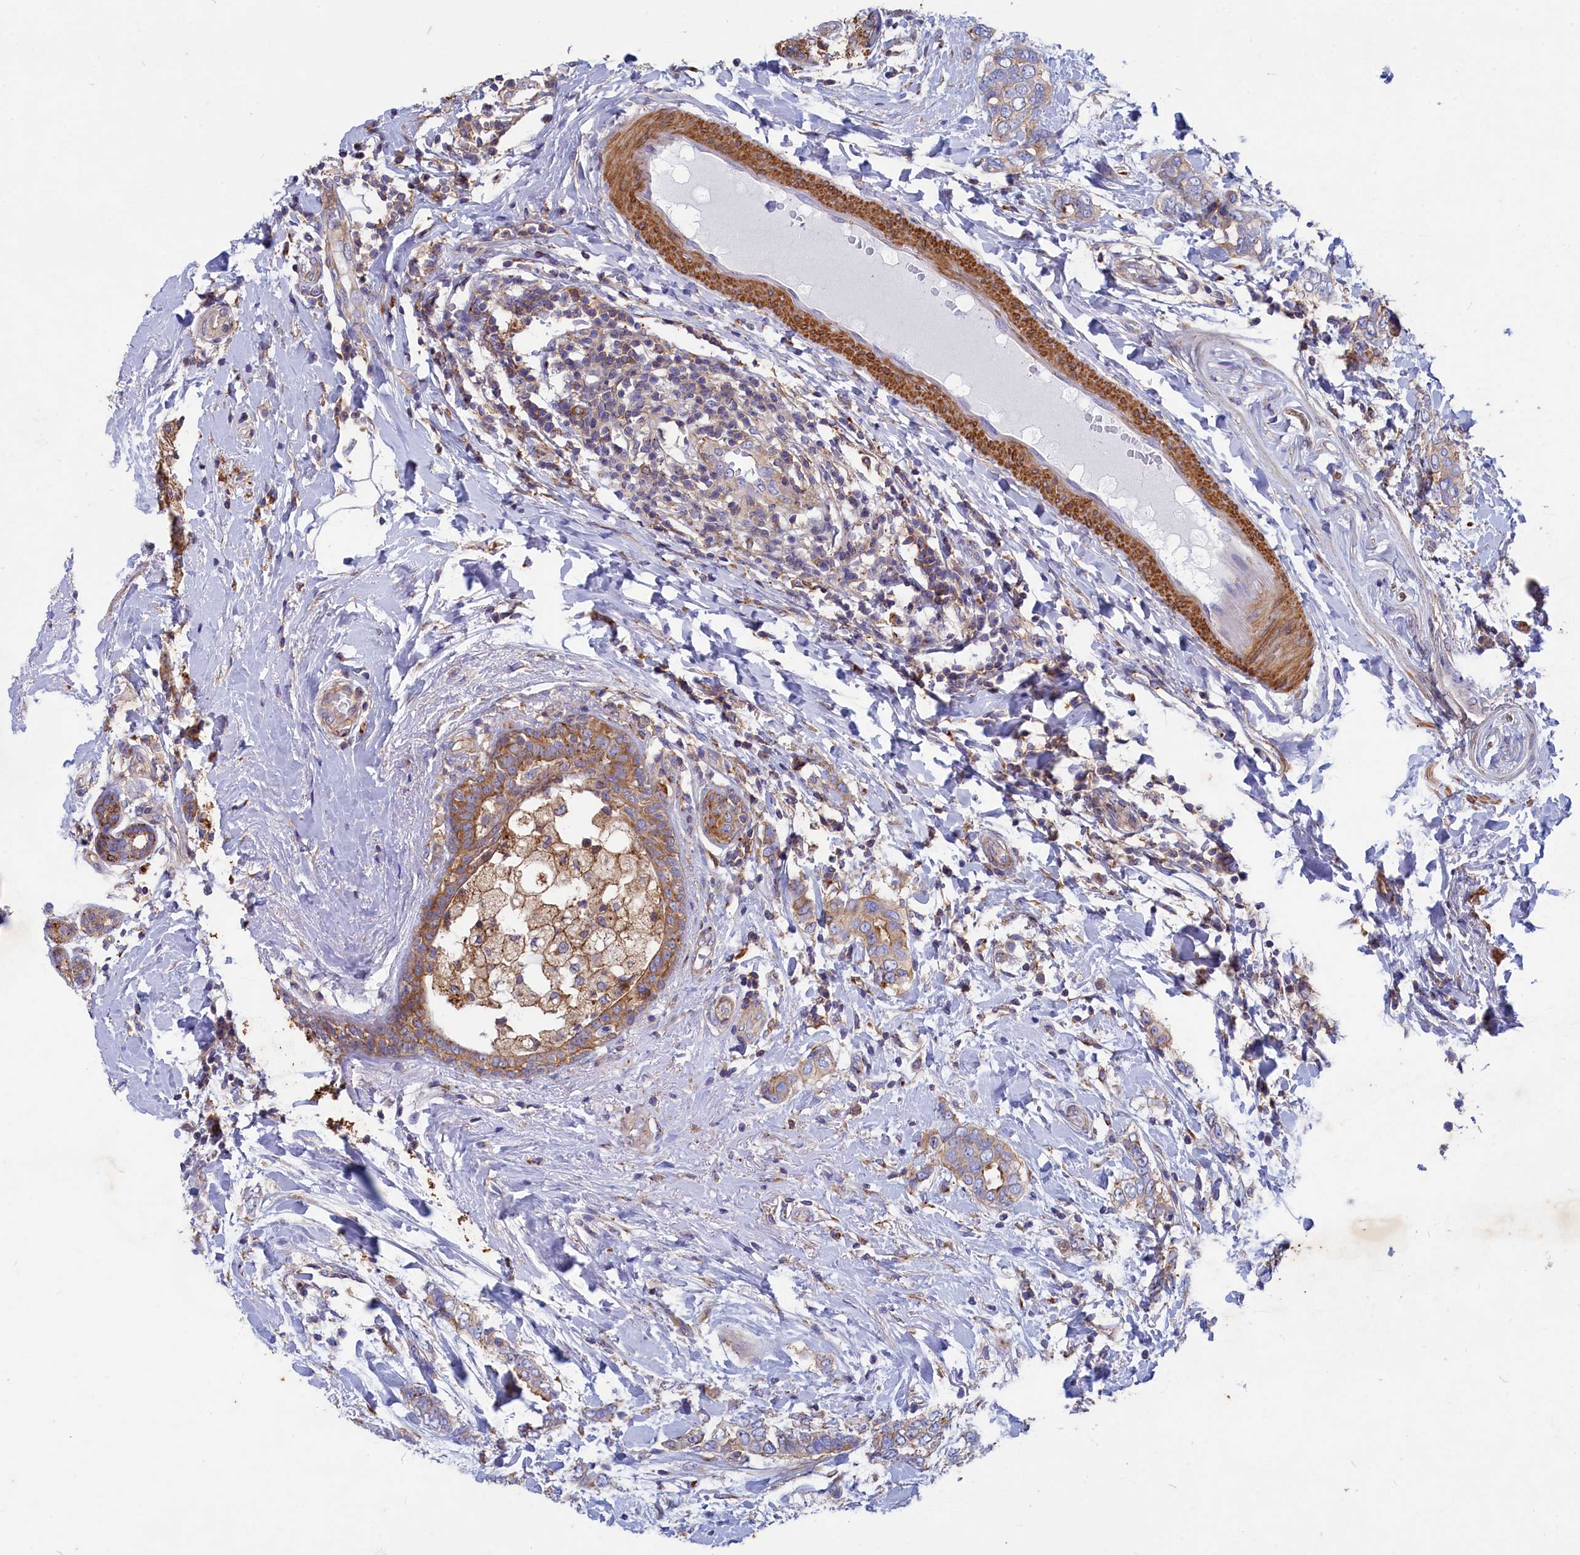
{"staining": {"intensity": "weak", "quantity": ">75%", "location": "cytoplasmic/membranous"}, "tissue": "breast cancer", "cell_type": "Tumor cells", "image_type": "cancer", "snomed": [{"axis": "morphology", "description": "Lobular carcinoma"}, {"axis": "topography", "description": "Breast"}], "caption": "Breast cancer tissue demonstrates weak cytoplasmic/membranous positivity in about >75% of tumor cells The staining is performed using DAB (3,3'-diaminobenzidine) brown chromogen to label protein expression. The nuclei are counter-stained blue using hematoxylin.", "gene": "SCAMP4", "patient": {"sex": "female", "age": 51}}